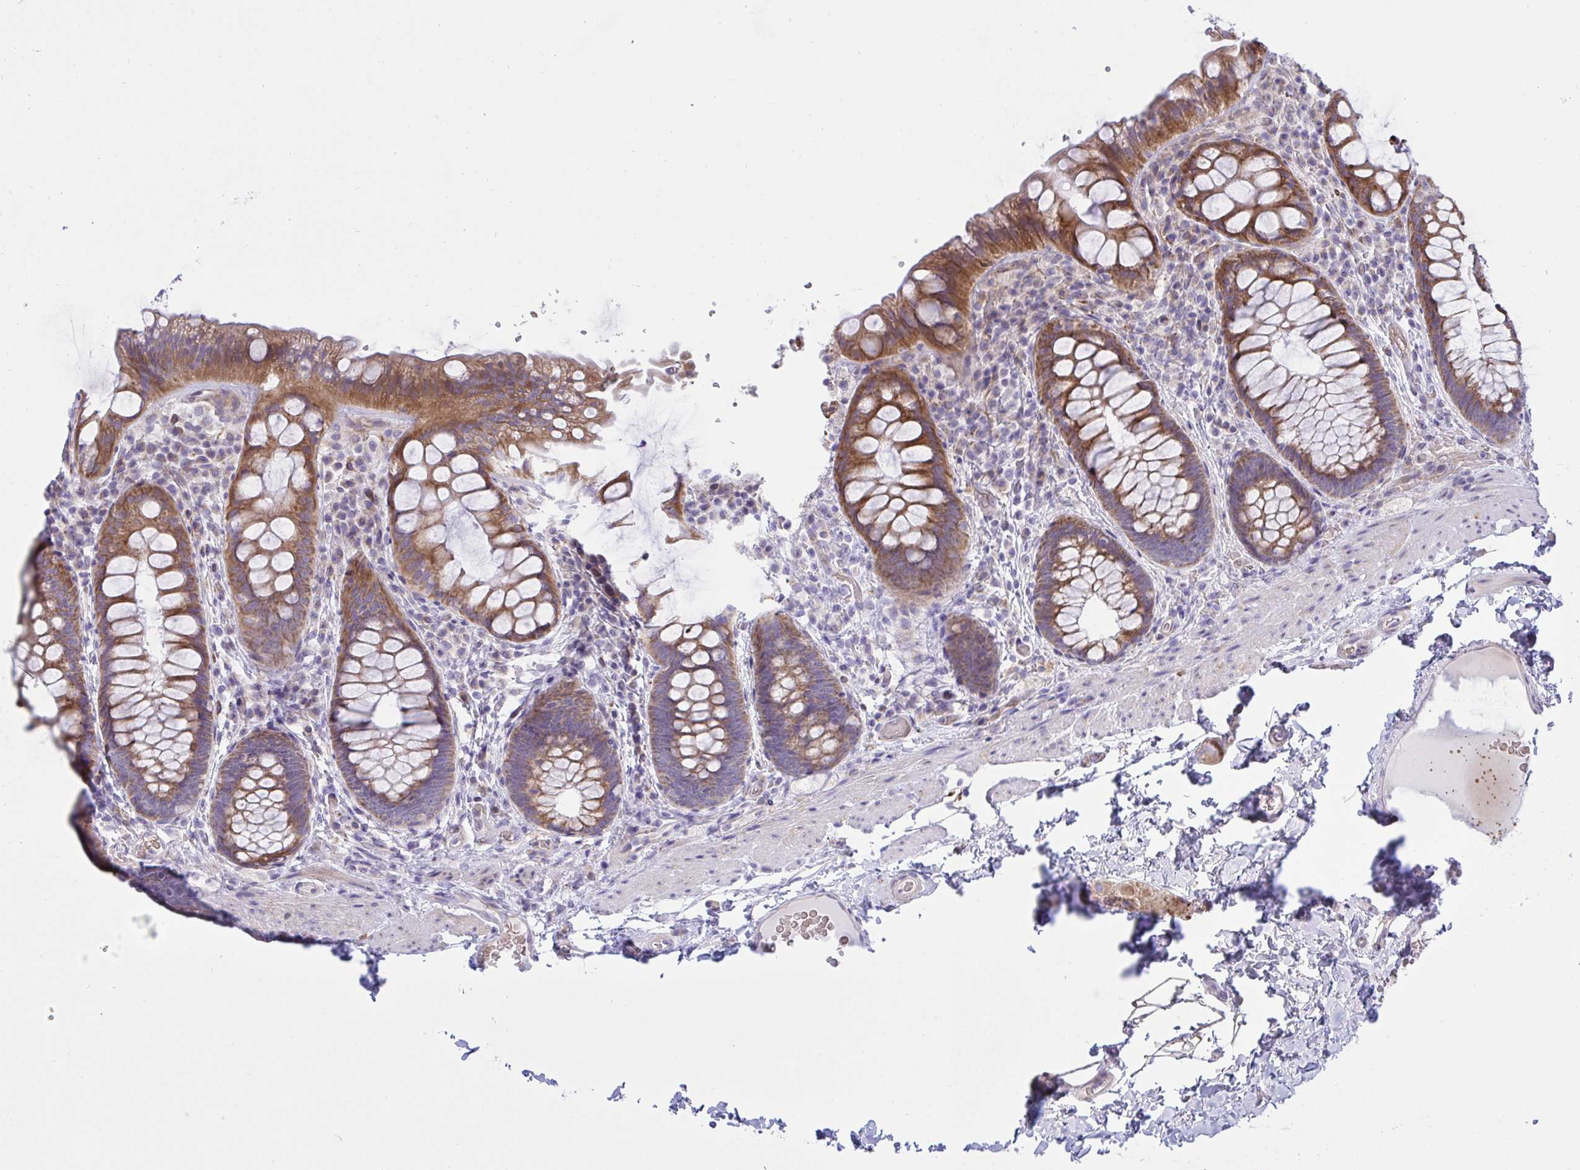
{"staining": {"intensity": "moderate", "quantity": ">75%", "location": "cytoplasmic/membranous"}, "tissue": "rectum", "cell_type": "Glandular cells", "image_type": "normal", "snomed": [{"axis": "morphology", "description": "Normal tissue, NOS"}, {"axis": "topography", "description": "Rectum"}], "caption": "IHC (DAB (3,3'-diaminobenzidine)) staining of unremarkable human rectum demonstrates moderate cytoplasmic/membranous protein staining in approximately >75% of glandular cells.", "gene": "NTN1", "patient": {"sex": "female", "age": 69}}